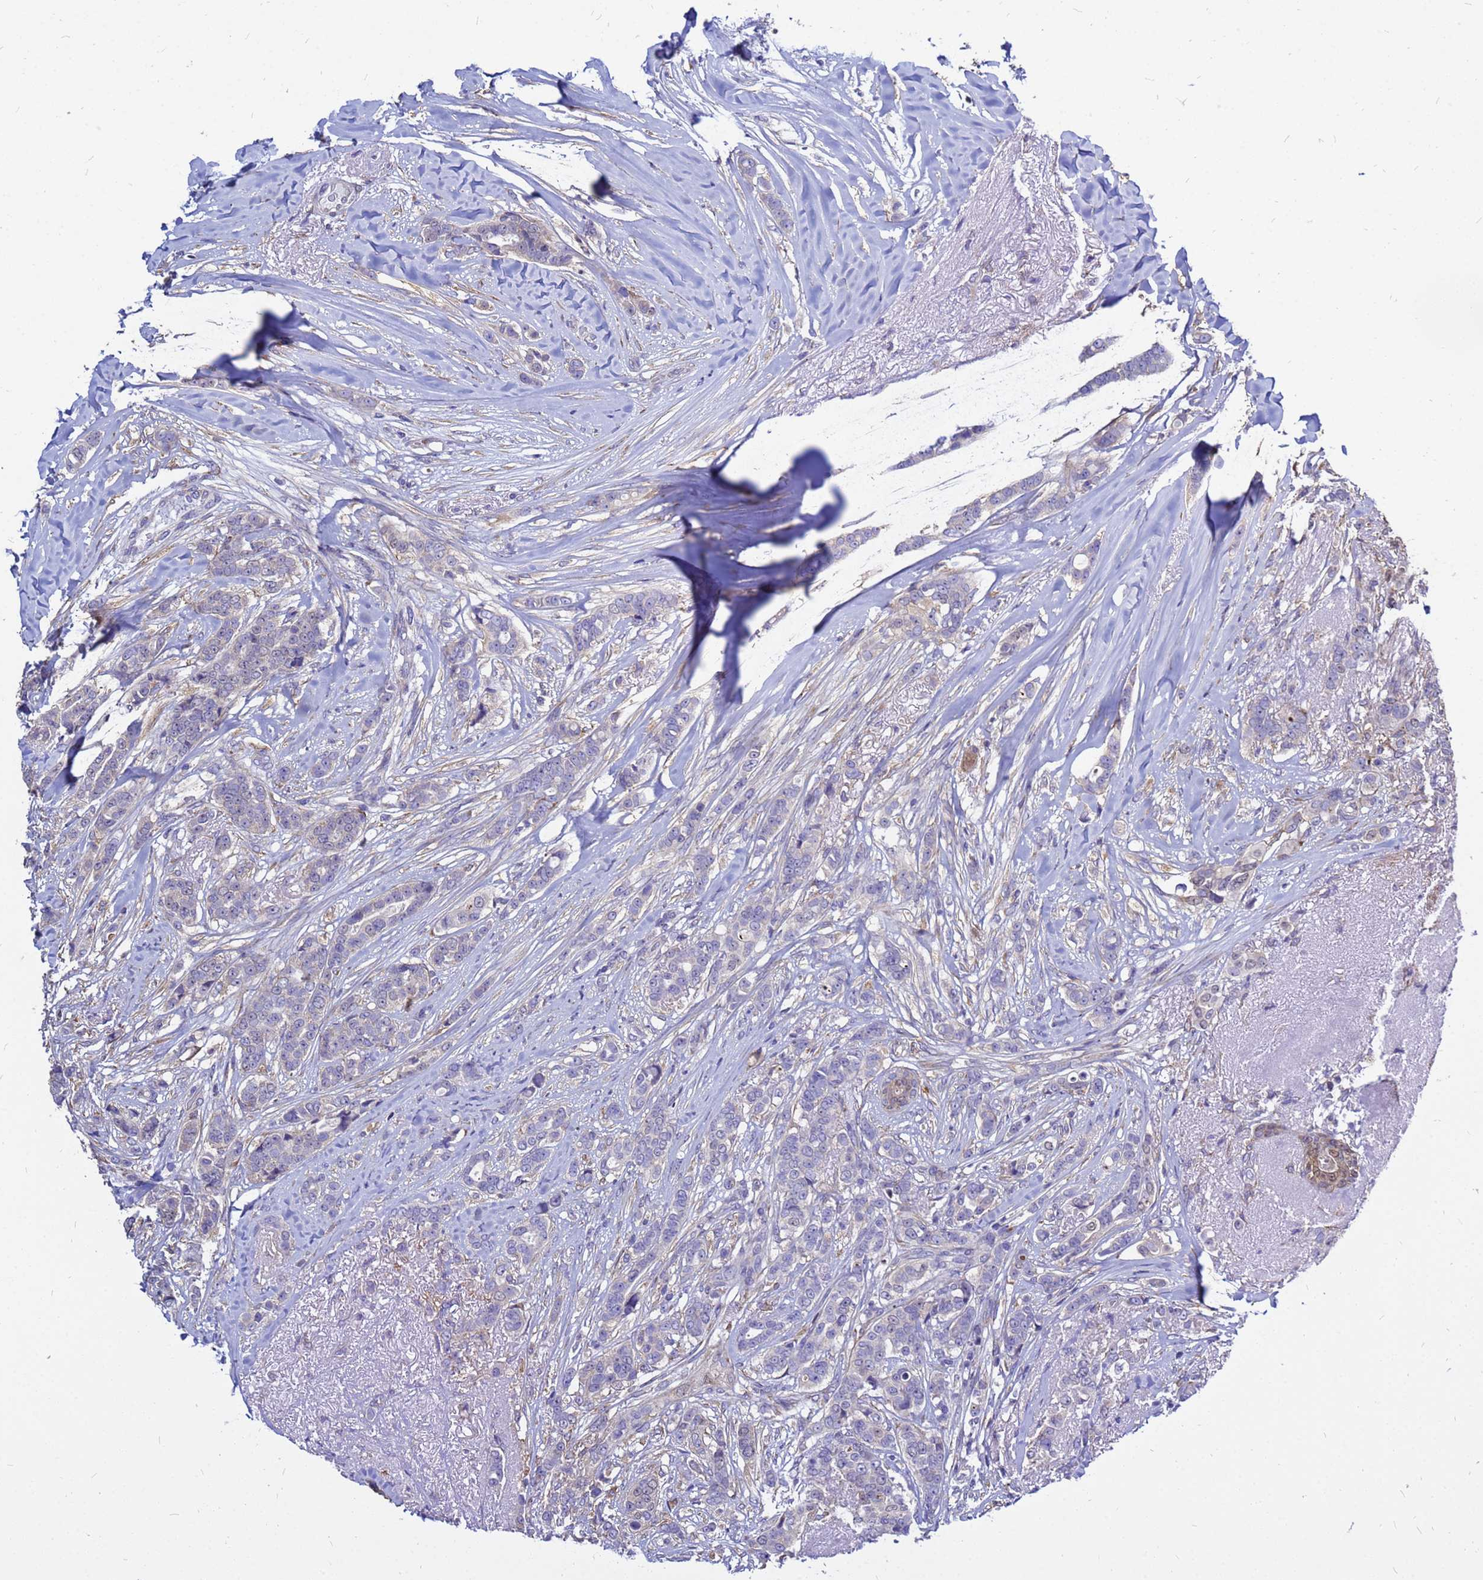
{"staining": {"intensity": "negative", "quantity": "none", "location": "none"}, "tissue": "breast cancer", "cell_type": "Tumor cells", "image_type": "cancer", "snomed": [{"axis": "morphology", "description": "Lobular carcinoma"}, {"axis": "topography", "description": "Breast"}], "caption": "A micrograph of breast lobular carcinoma stained for a protein displays no brown staining in tumor cells. (Brightfield microscopy of DAB immunohistochemistry at high magnification).", "gene": "MOB2", "patient": {"sex": "female", "age": 51}}